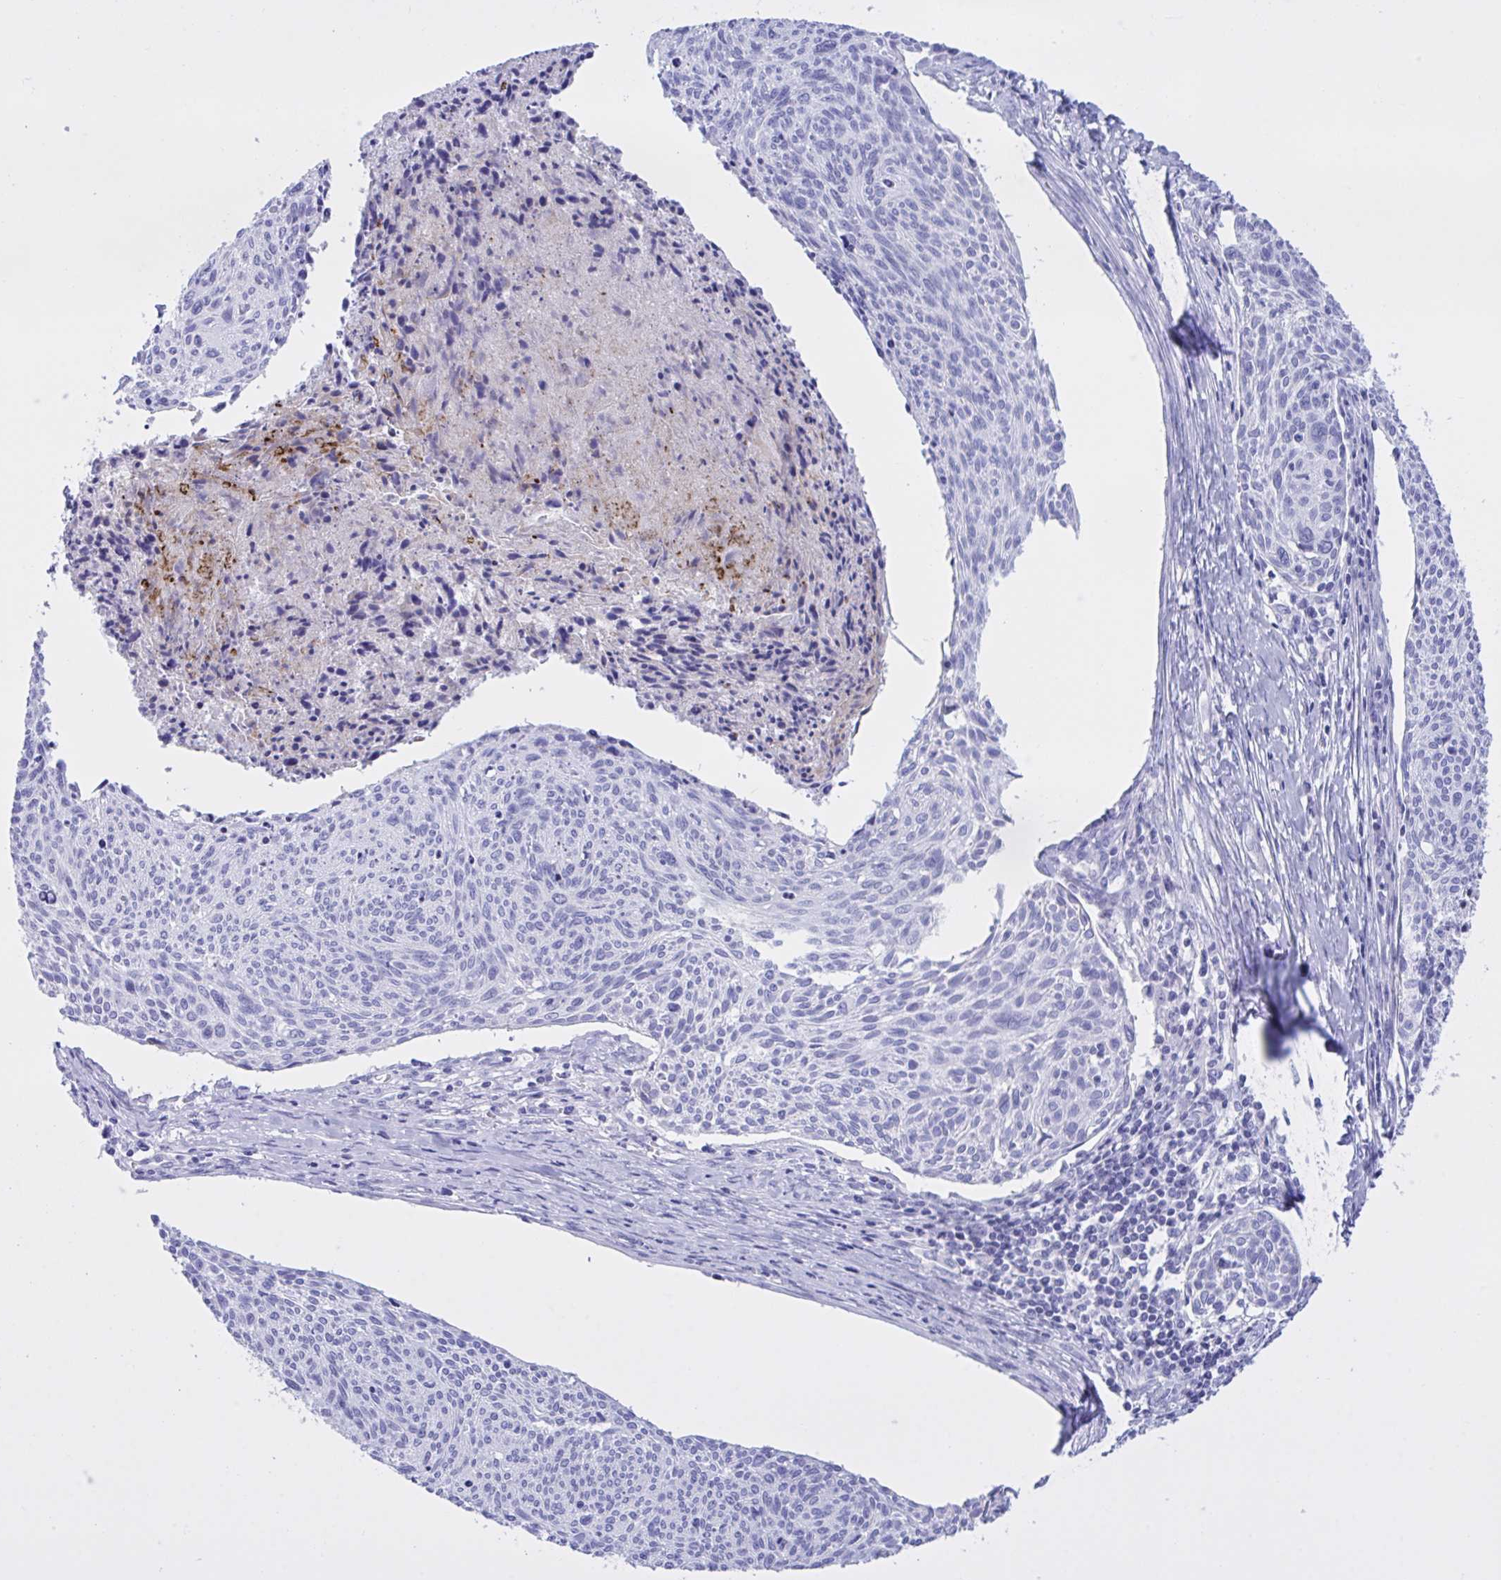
{"staining": {"intensity": "weak", "quantity": "<25%", "location": "cytoplasmic/membranous"}, "tissue": "cervical cancer", "cell_type": "Tumor cells", "image_type": "cancer", "snomed": [{"axis": "morphology", "description": "Squamous cell carcinoma, NOS"}, {"axis": "topography", "description": "Cervix"}], "caption": "Human cervical cancer stained for a protein using immunohistochemistry (IHC) demonstrates no positivity in tumor cells.", "gene": "BEX5", "patient": {"sex": "female", "age": 49}}